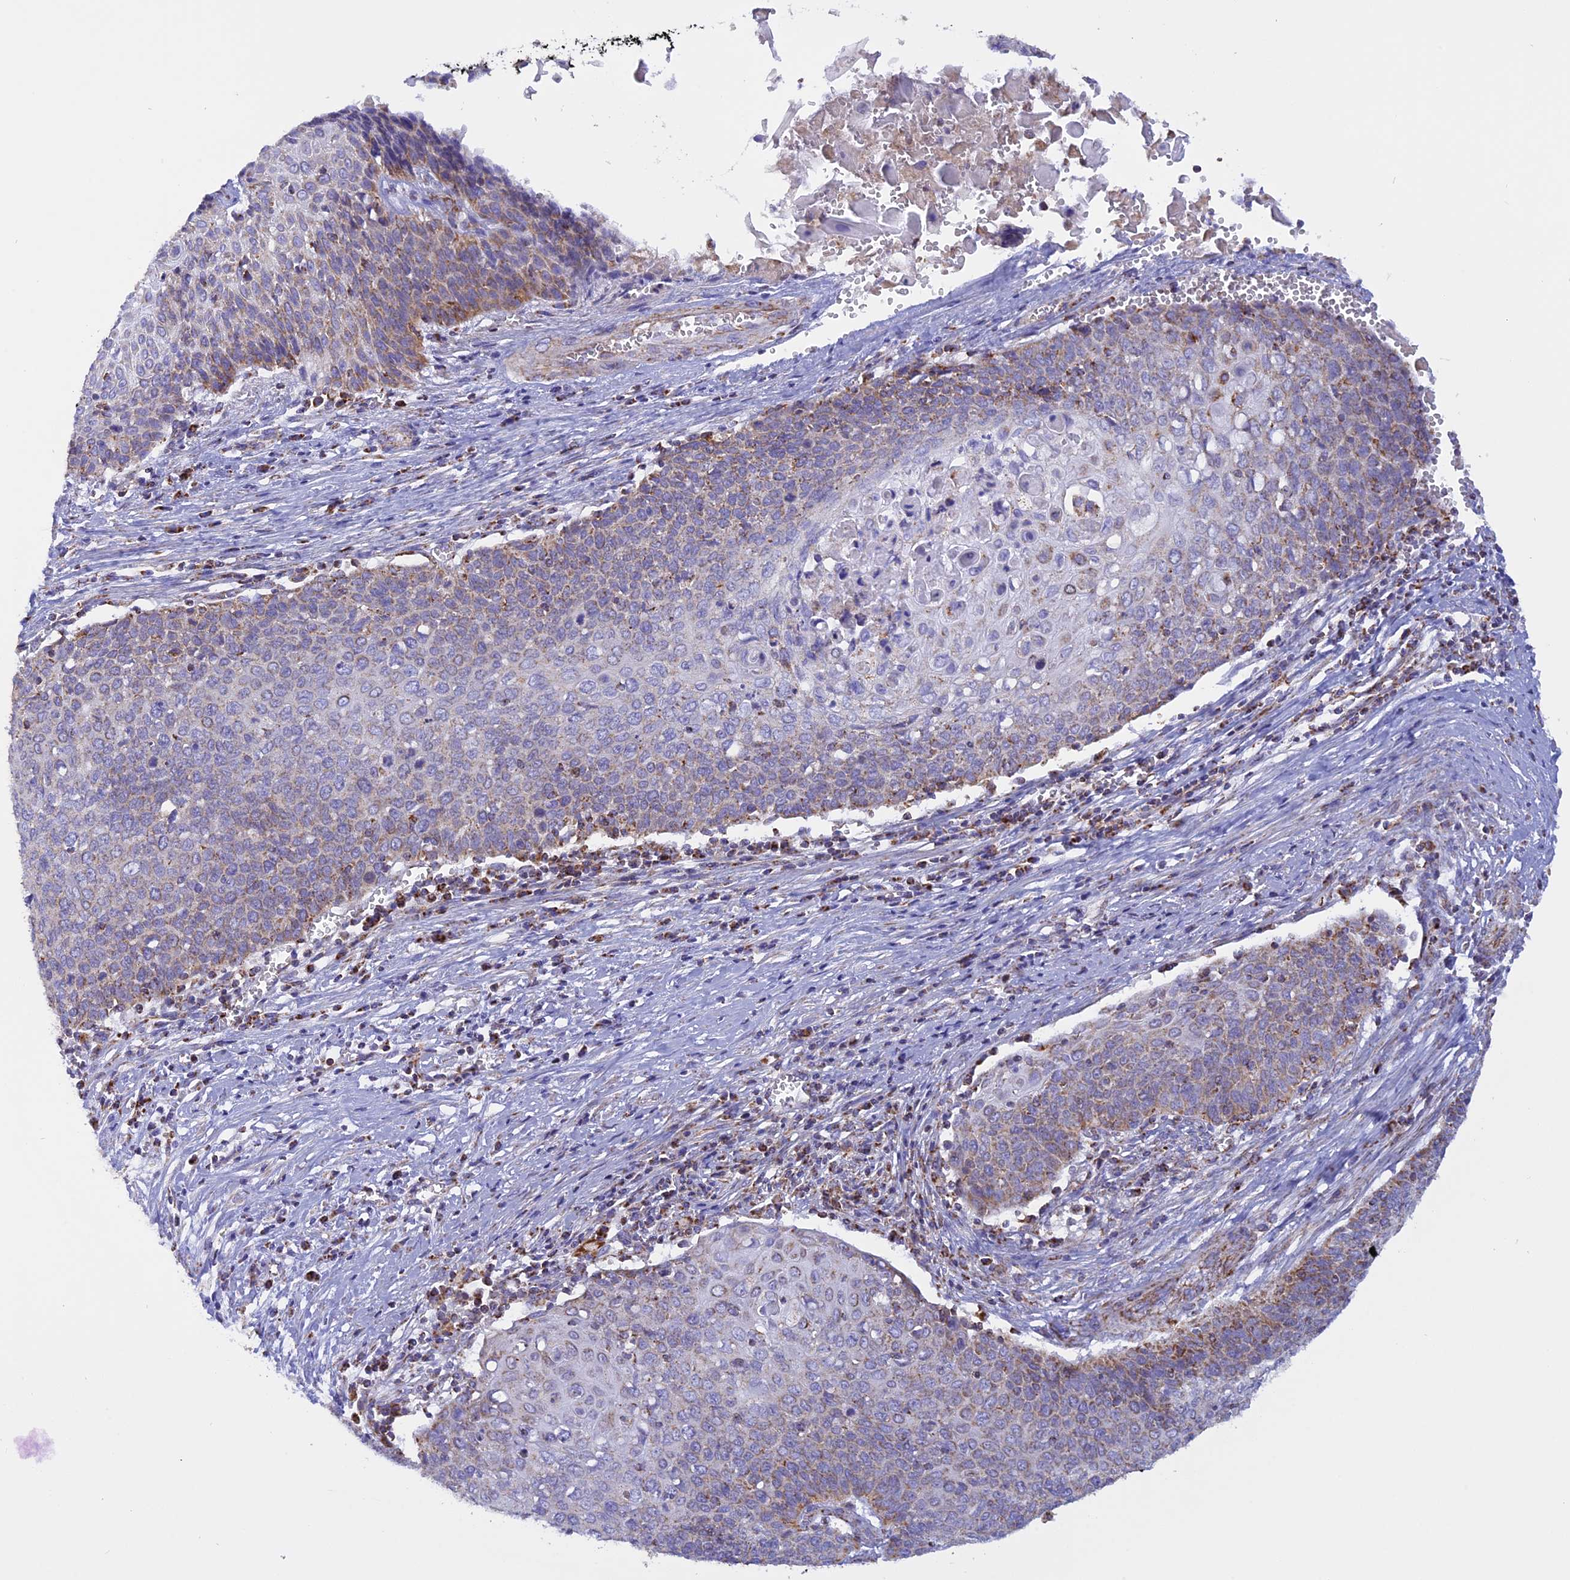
{"staining": {"intensity": "weak", "quantity": "25%-75%", "location": "cytoplasmic/membranous"}, "tissue": "cervical cancer", "cell_type": "Tumor cells", "image_type": "cancer", "snomed": [{"axis": "morphology", "description": "Squamous cell carcinoma, NOS"}, {"axis": "topography", "description": "Cervix"}], "caption": "Immunohistochemistry (DAB (3,3'-diaminobenzidine)) staining of human cervical cancer (squamous cell carcinoma) exhibits weak cytoplasmic/membranous protein positivity in approximately 25%-75% of tumor cells.", "gene": "KCNG1", "patient": {"sex": "female", "age": 39}}